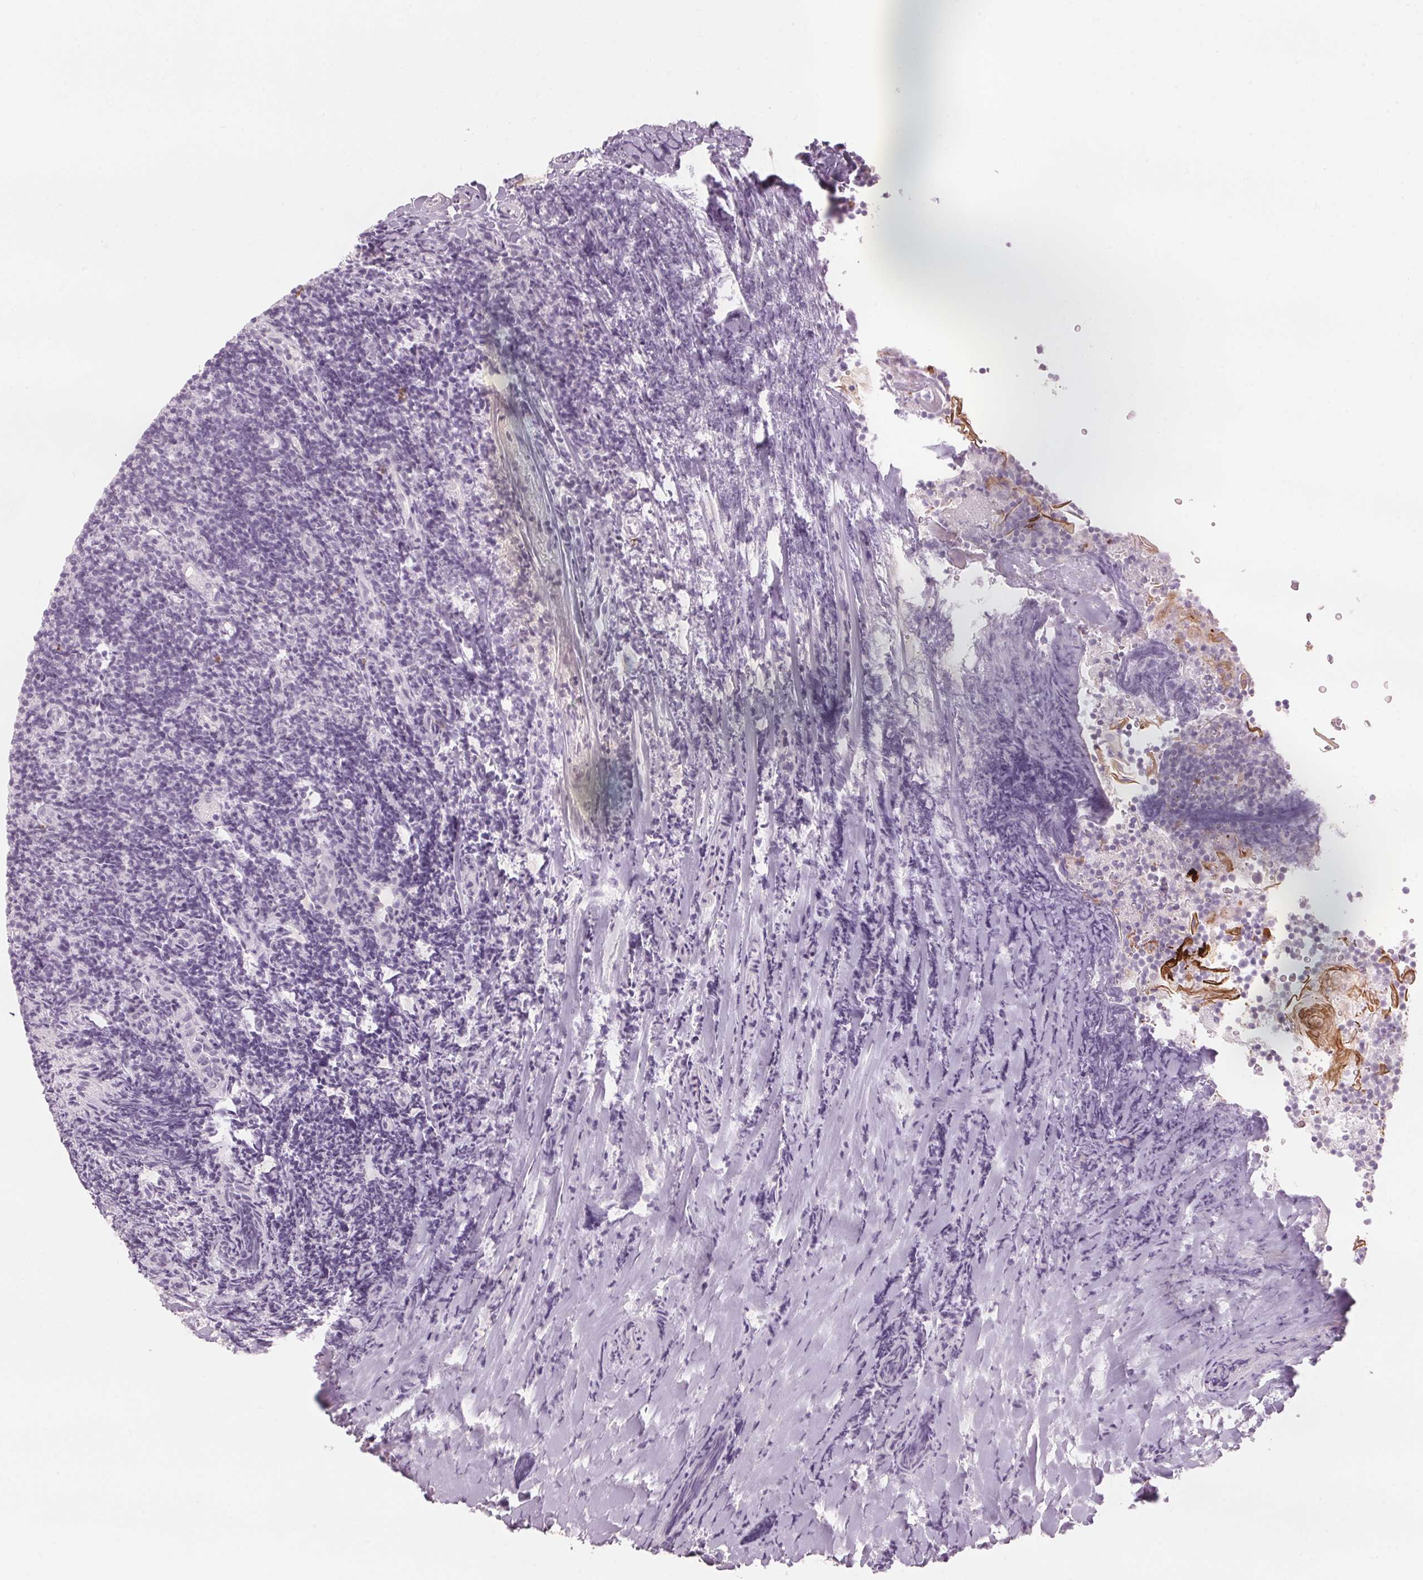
{"staining": {"intensity": "negative", "quantity": "none", "location": "none"}, "tissue": "tonsil", "cell_type": "Germinal center cells", "image_type": "normal", "snomed": [{"axis": "morphology", "description": "Normal tissue, NOS"}, {"axis": "topography", "description": "Tonsil"}], "caption": "Immunohistochemistry histopathology image of normal tonsil stained for a protein (brown), which reveals no positivity in germinal center cells.", "gene": "SCTR", "patient": {"sex": "female", "age": 10}}